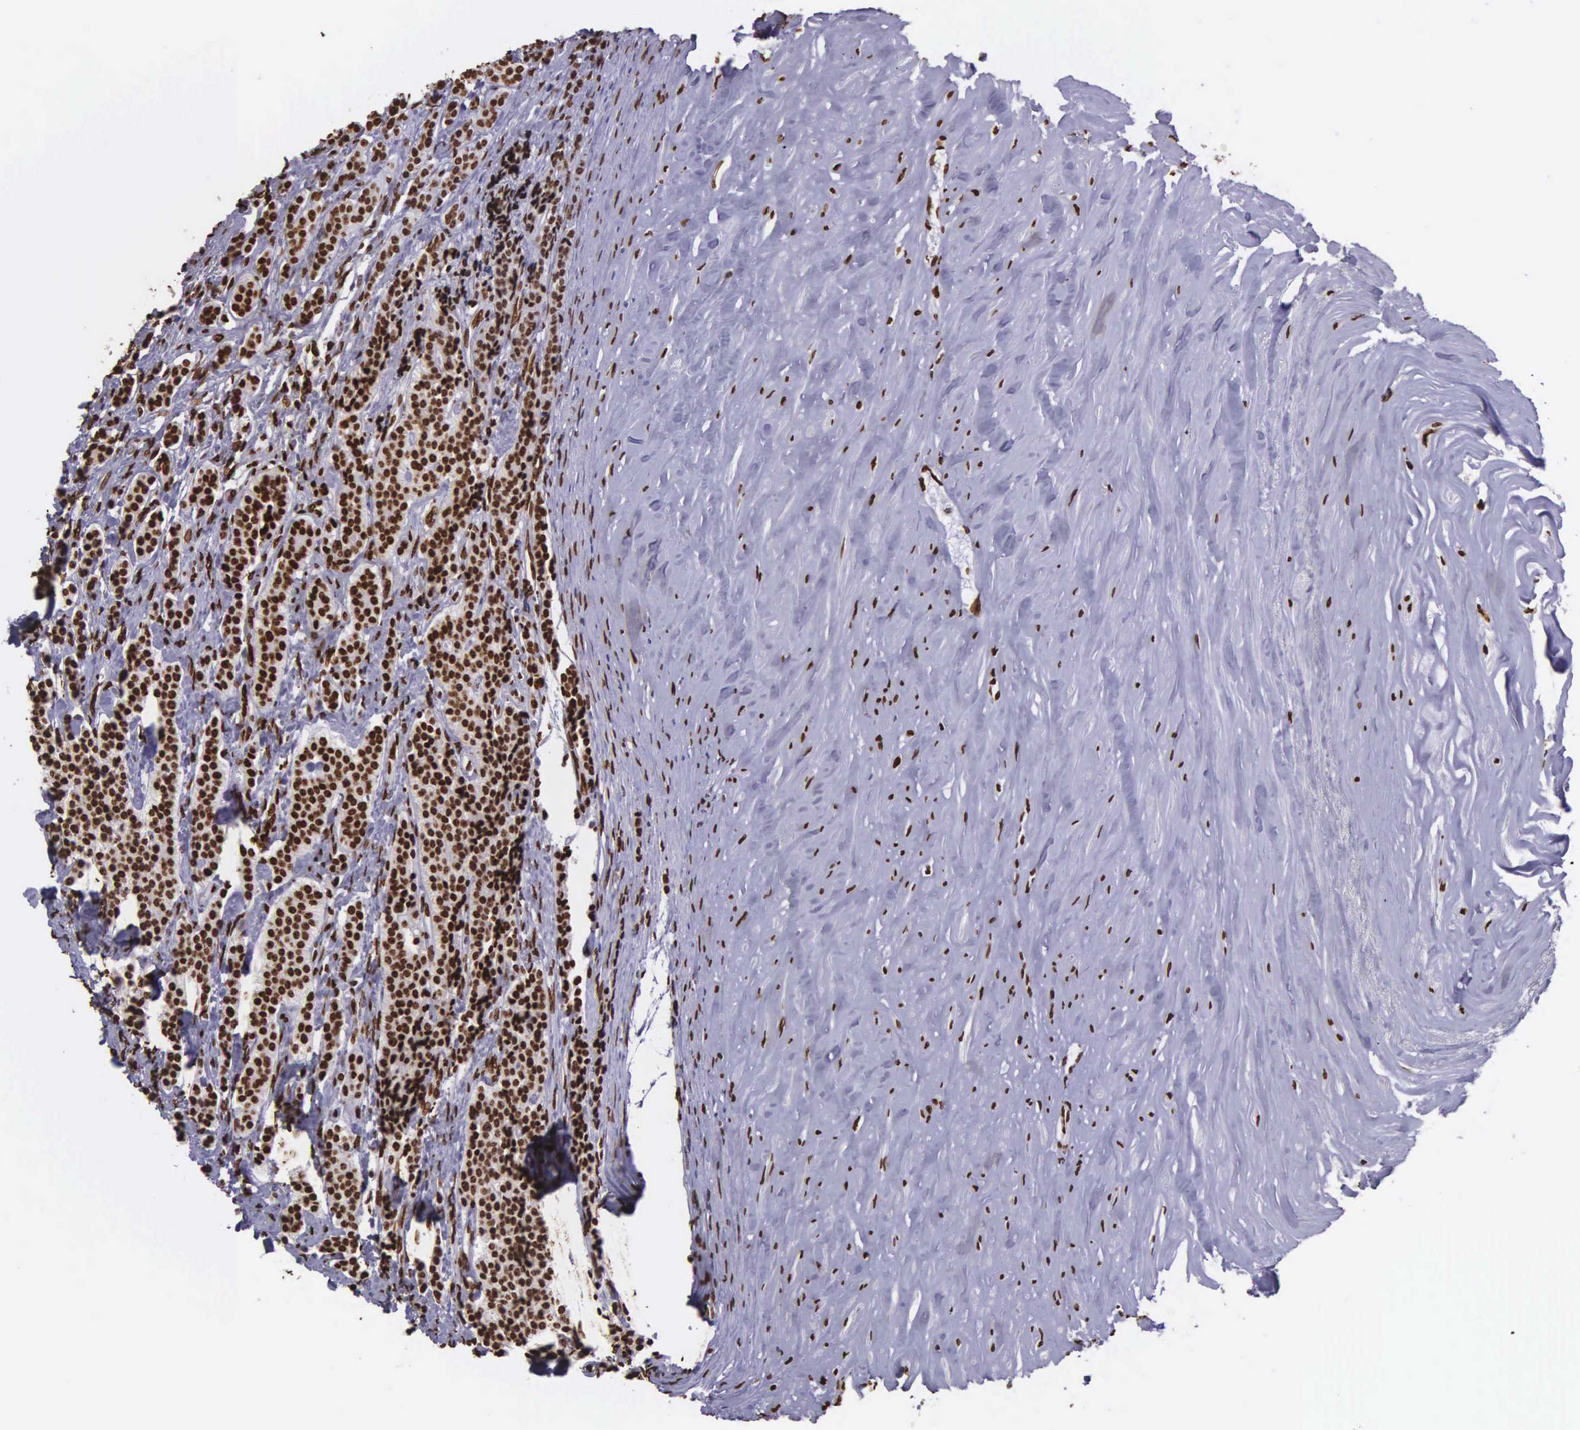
{"staining": {"intensity": "strong", "quantity": ">75%", "location": "nuclear"}, "tissue": "carcinoid", "cell_type": "Tumor cells", "image_type": "cancer", "snomed": [{"axis": "morphology", "description": "Carcinoid, malignant, NOS"}, {"axis": "topography", "description": "Small intestine"}], "caption": "A high-resolution photomicrograph shows immunohistochemistry (IHC) staining of carcinoid, which shows strong nuclear positivity in about >75% of tumor cells. (DAB (3,3'-diaminobenzidine) IHC, brown staining for protein, blue staining for nuclei).", "gene": "H1-0", "patient": {"sex": "male", "age": 63}}